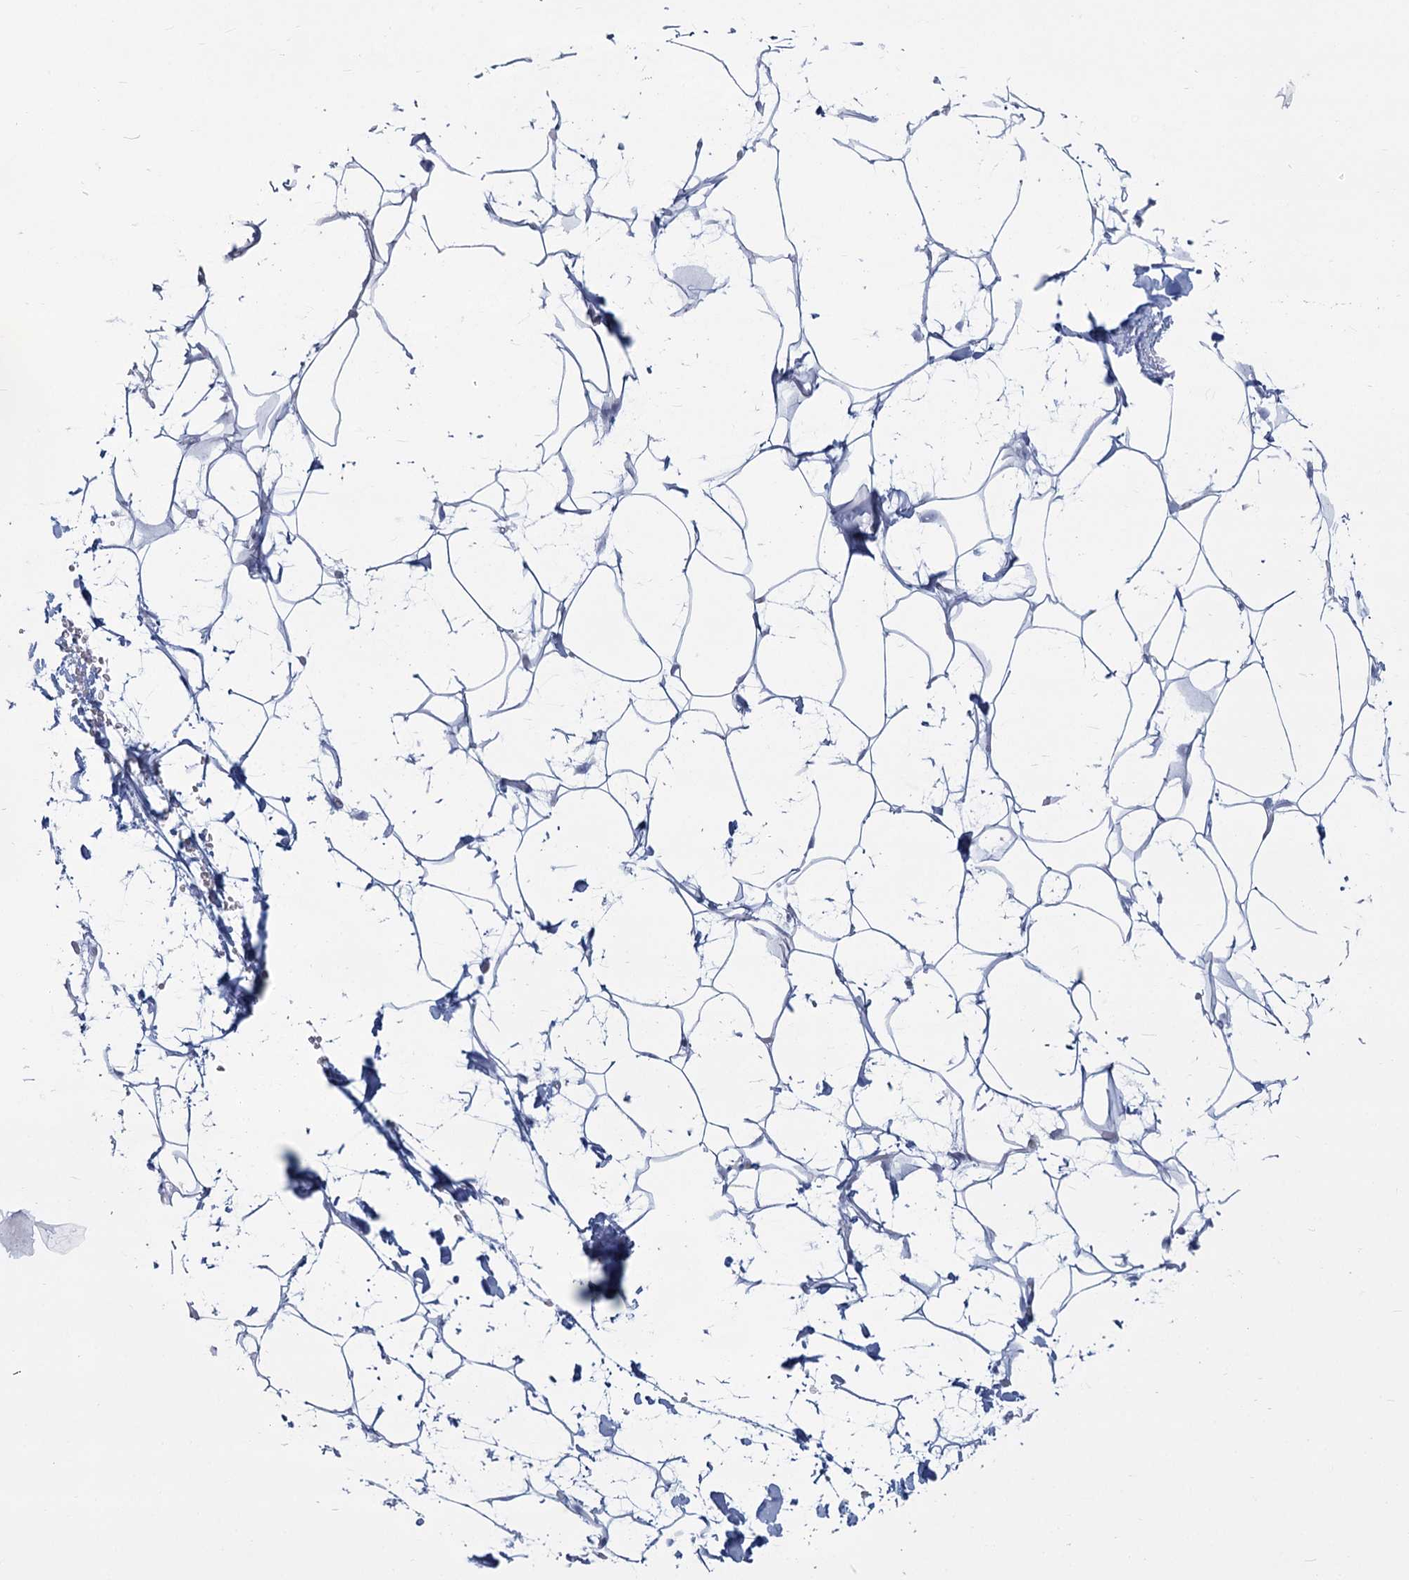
{"staining": {"intensity": "negative", "quantity": "none", "location": "none"}, "tissue": "adipose tissue", "cell_type": "Adipocytes", "image_type": "normal", "snomed": [{"axis": "morphology", "description": "Normal tissue, NOS"}, {"axis": "topography", "description": "Breast"}], "caption": "Adipose tissue was stained to show a protein in brown. There is no significant staining in adipocytes. The staining is performed using DAB (3,3'-diaminobenzidine) brown chromogen with nuclei counter-stained in using hematoxylin.", "gene": "SLC6A19", "patient": {"sex": "female", "age": 26}}